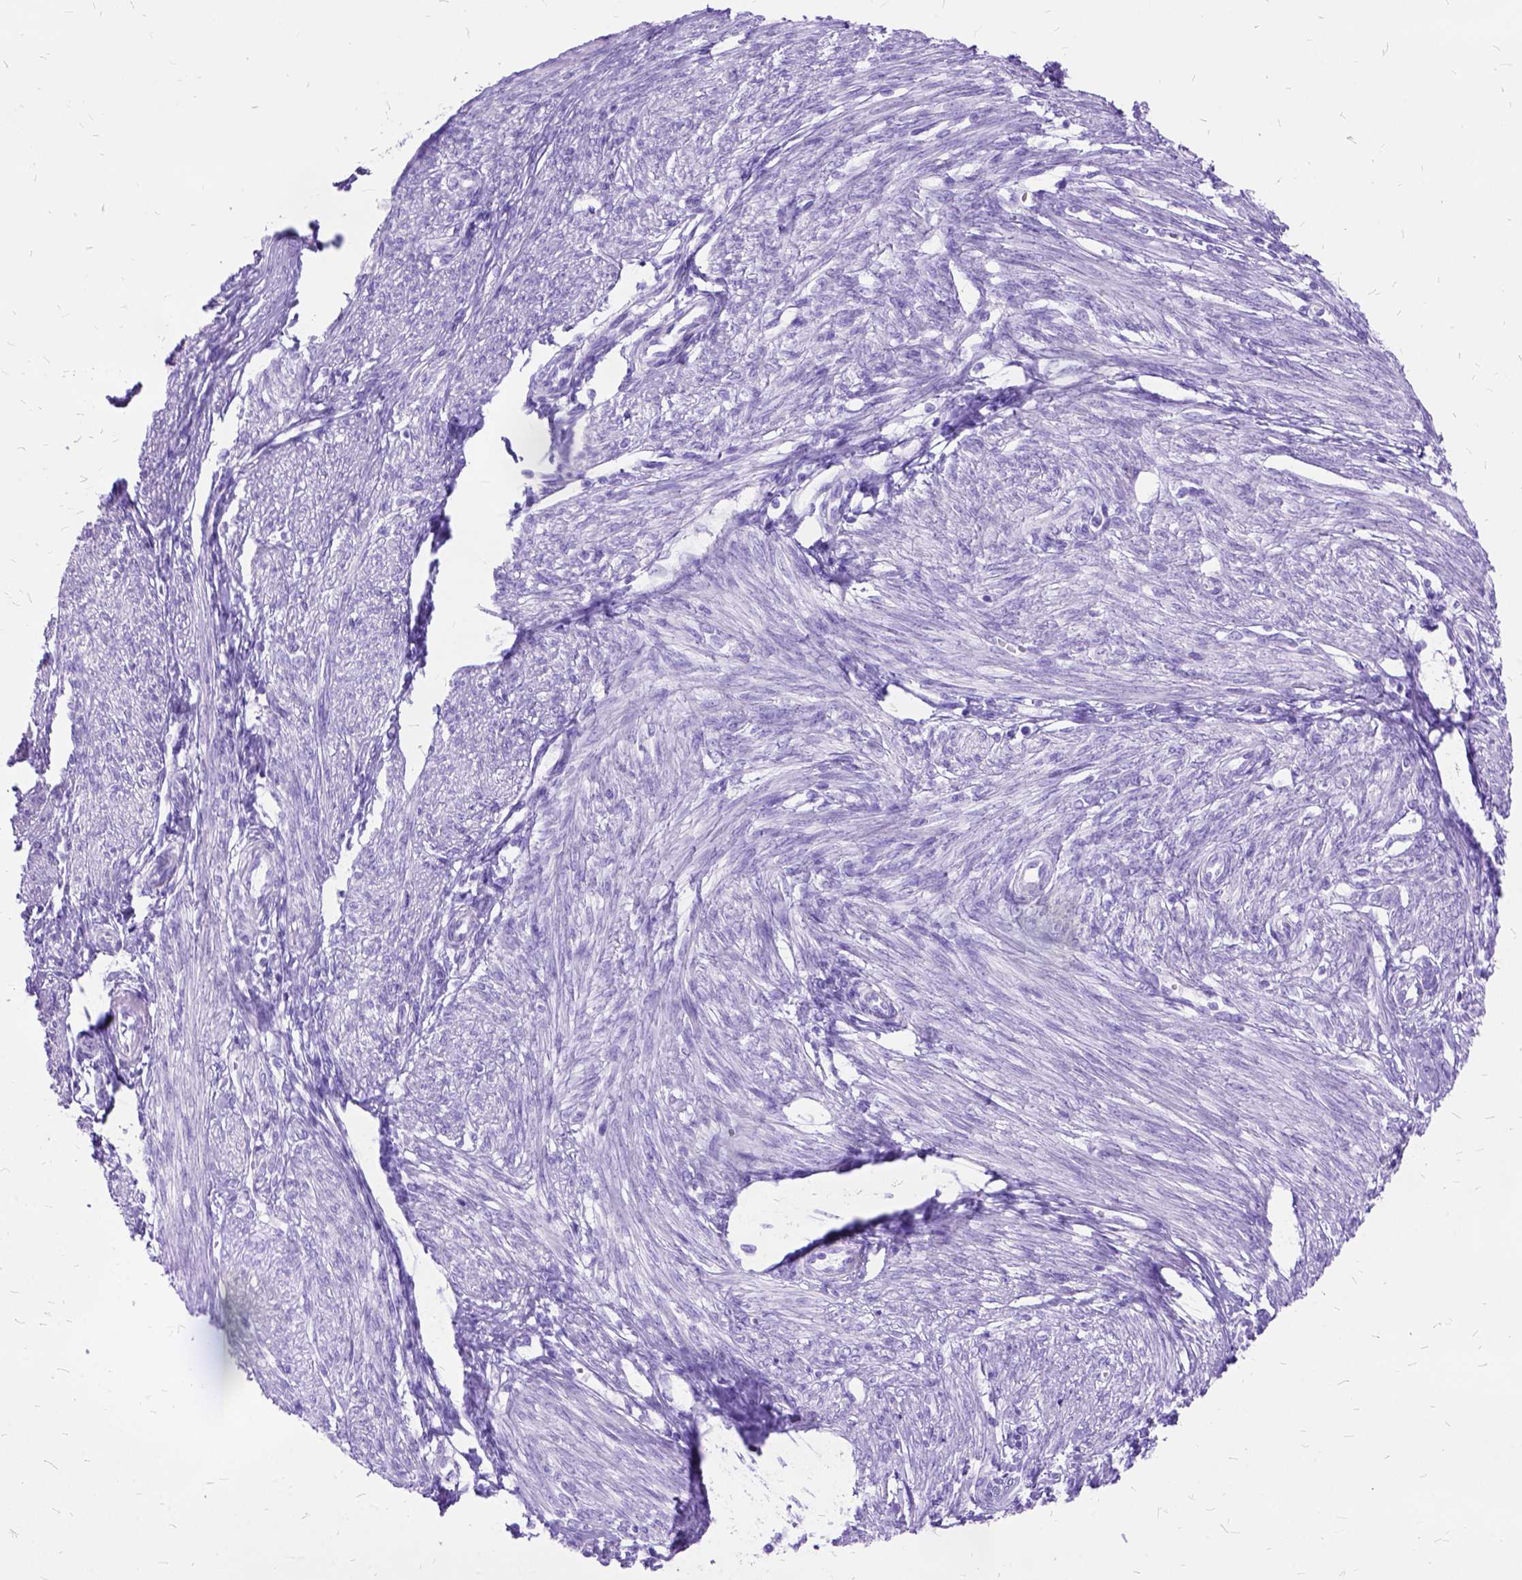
{"staining": {"intensity": "negative", "quantity": "none", "location": "none"}, "tissue": "endometrial cancer", "cell_type": "Tumor cells", "image_type": "cancer", "snomed": [{"axis": "morphology", "description": "Adenocarcinoma, NOS"}, {"axis": "topography", "description": "Endometrium"}], "caption": "Micrograph shows no protein positivity in tumor cells of endometrial cancer (adenocarcinoma) tissue. The staining is performed using DAB brown chromogen with nuclei counter-stained in using hematoxylin.", "gene": "DNAH2", "patient": {"sex": "female", "age": 68}}